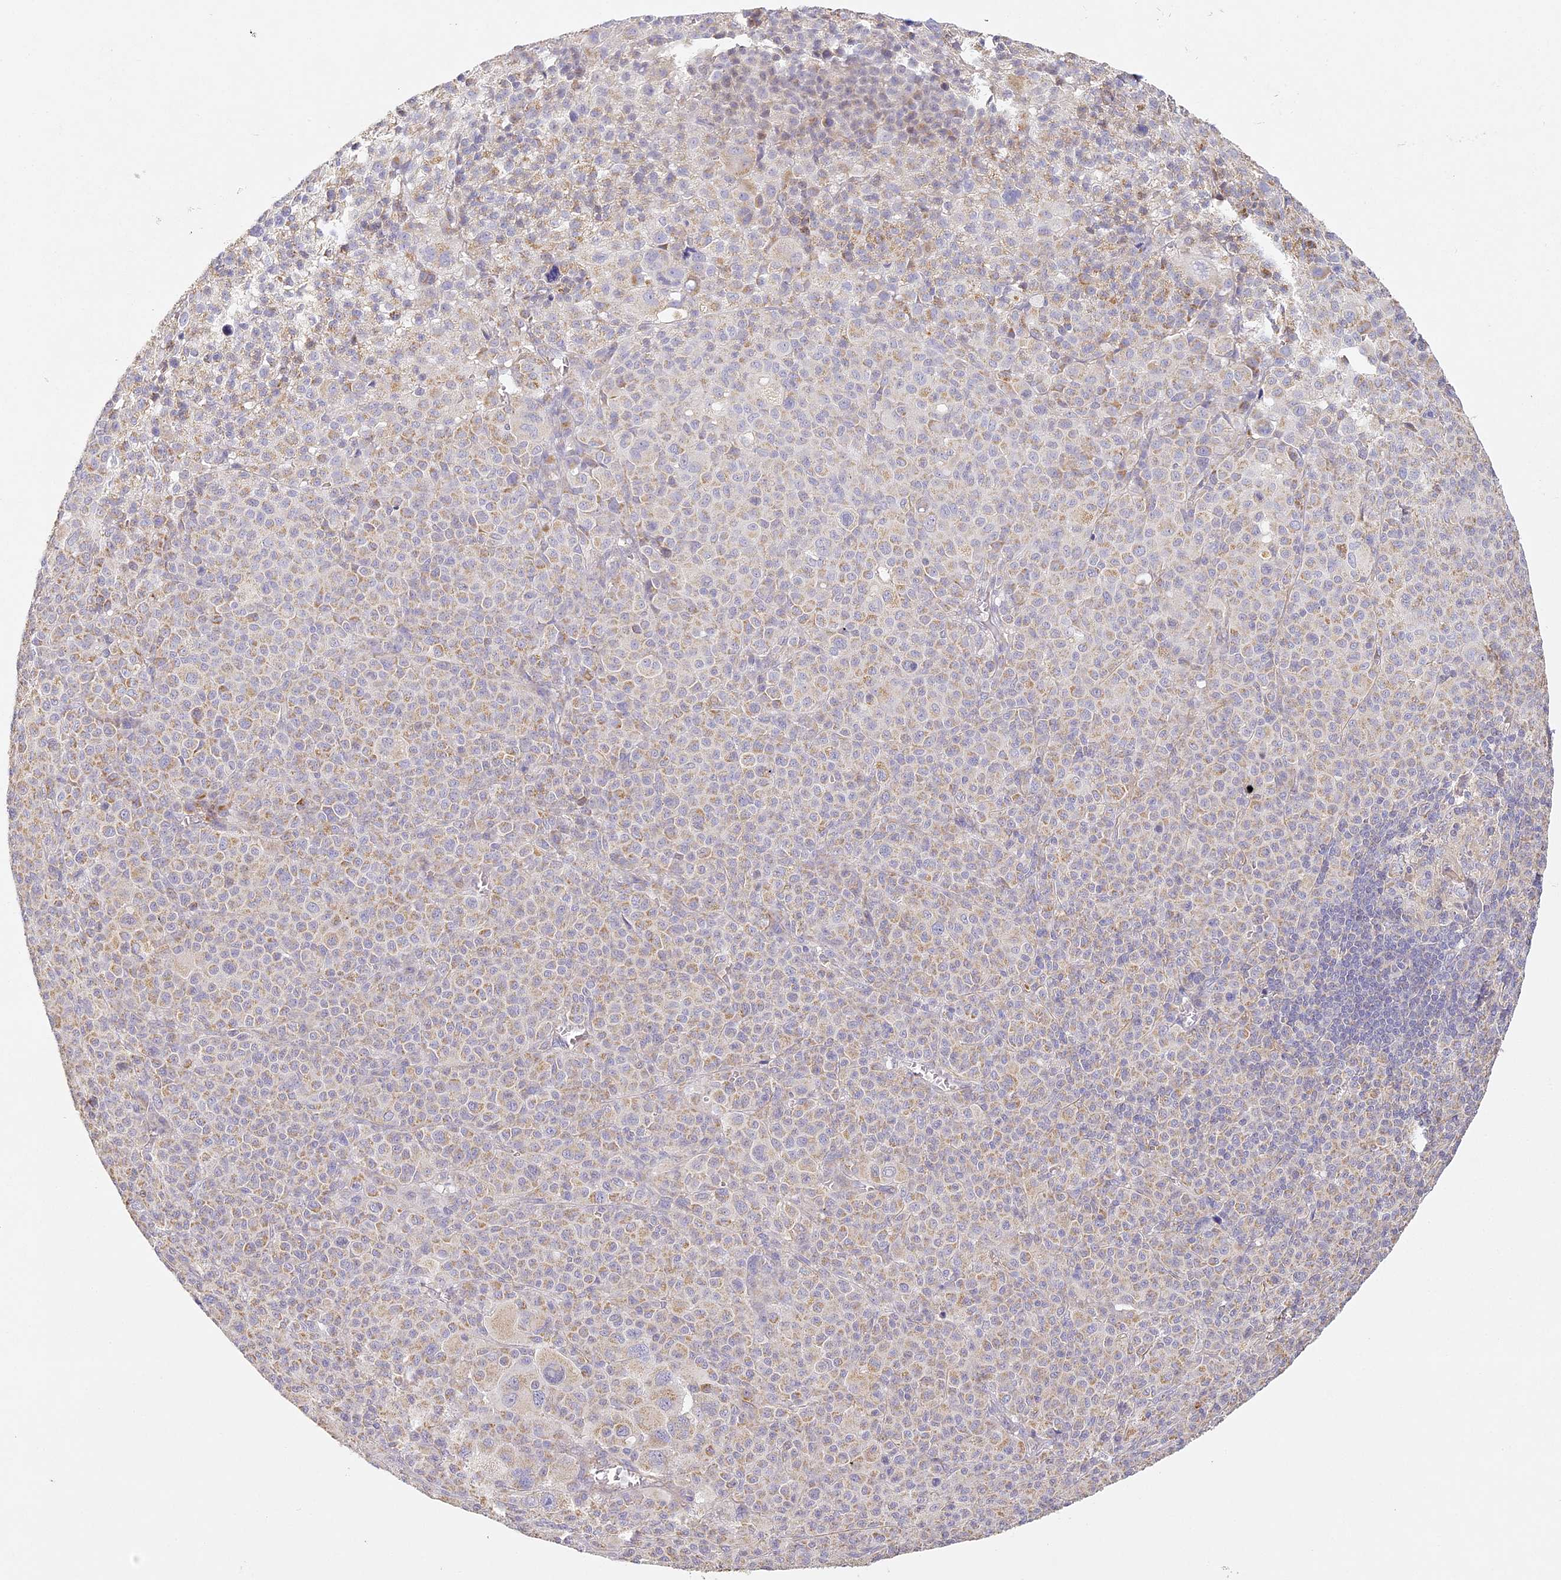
{"staining": {"intensity": "weak", "quantity": "25%-75%", "location": "cytoplasmic/membranous"}, "tissue": "melanoma", "cell_type": "Tumor cells", "image_type": "cancer", "snomed": [{"axis": "morphology", "description": "Malignant melanoma, Metastatic site"}, {"axis": "topography", "description": "Skin"}], "caption": "Immunohistochemistry (IHC) photomicrograph of neoplastic tissue: malignant melanoma (metastatic site) stained using immunohistochemistry (IHC) displays low levels of weak protein expression localized specifically in the cytoplasmic/membranous of tumor cells, appearing as a cytoplasmic/membranous brown color.", "gene": "MED28", "patient": {"sex": "female", "age": 74}}